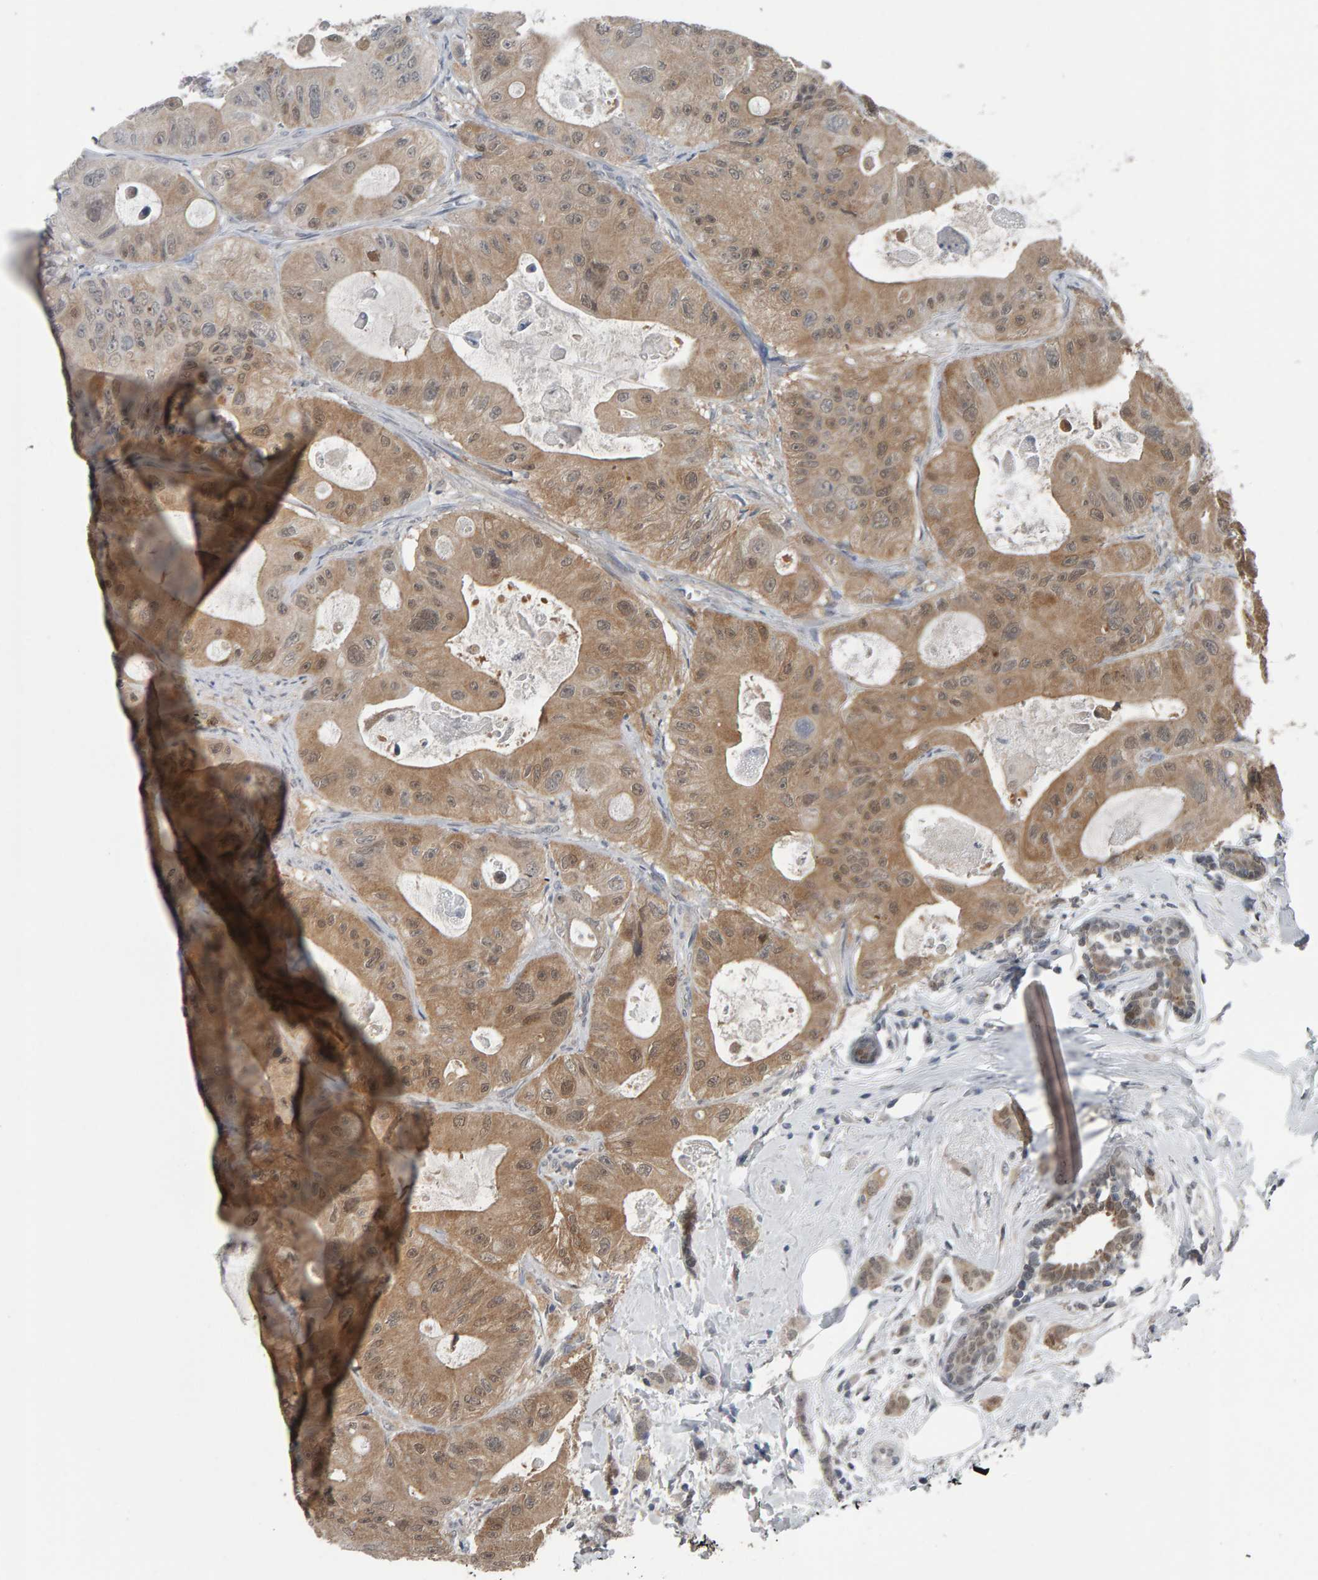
{"staining": {"intensity": "moderate", "quantity": ">75%", "location": "cytoplasmic/membranous"}, "tissue": "colorectal cancer", "cell_type": "Tumor cells", "image_type": "cancer", "snomed": [{"axis": "morphology", "description": "Adenocarcinoma, NOS"}, {"axis": "topography", "description": "Colon"}], "caption": "Immunohistochemical staining of colorectal adenocarcinoma exhibits medium levels of moderate cytoplasmic/membranous protein staining in about >75% of tumor cells. (DAB = brown stain, brightfield microscopy at high magnification).", "gene": "COASY", "patient": {"sex": "female", "age": 46}}